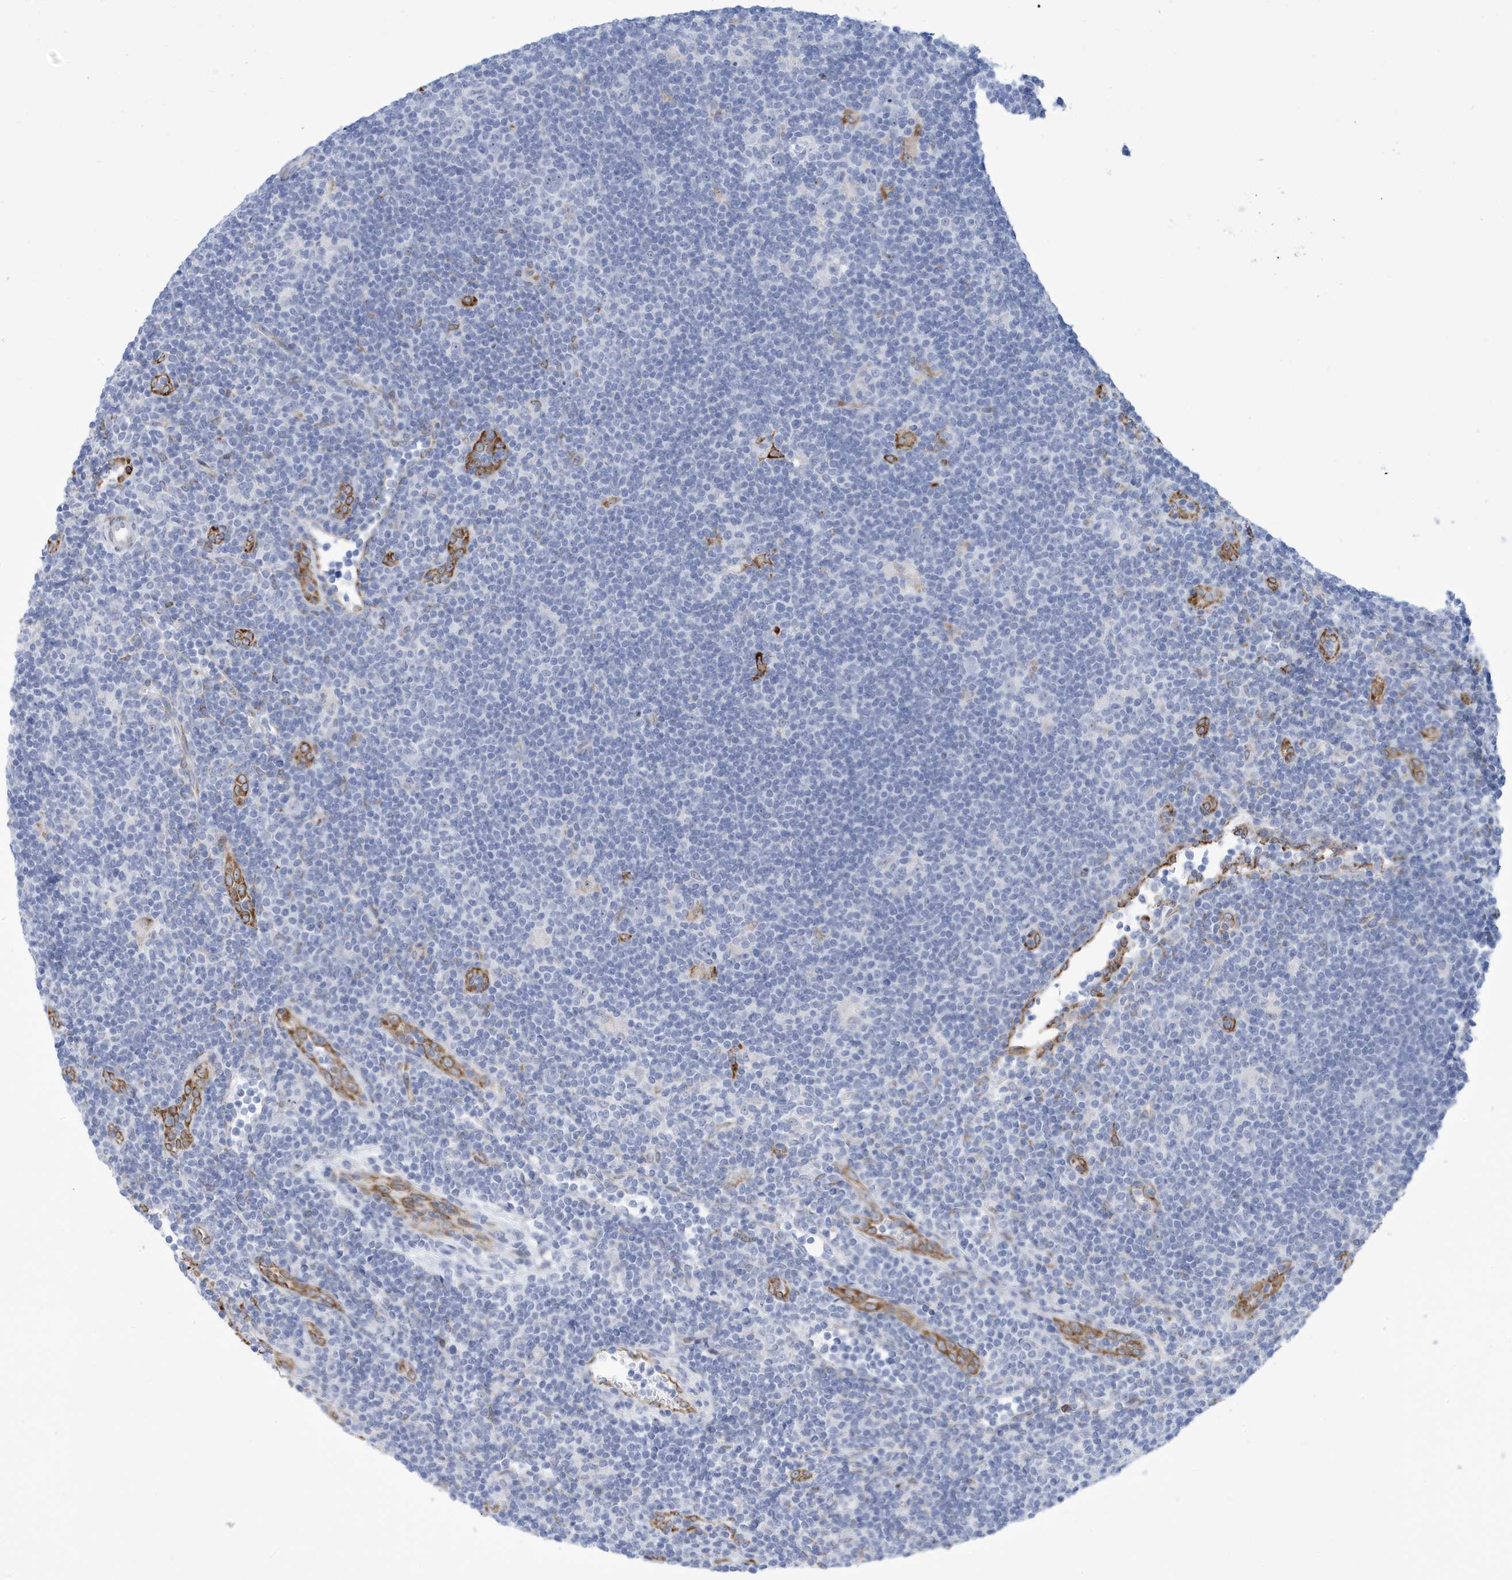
{"staining": {"intensity": "negative", "quantity": "none", "location": "none"}, "tissue": "lymphoma", "cell_type": "Tumor cells", "image_type": "cancer", "snomed": [{"axis": "morphology", "description": "Hodgkin's disease, NOS"}, {"axis": "topography", "description": "Lymph node"}], "caption": "Protein analysis of lymphoma reveals no significant staining in tumor cells.", "gene": "SEMA3F", "patient": {"sex": "female", "age": 57}}